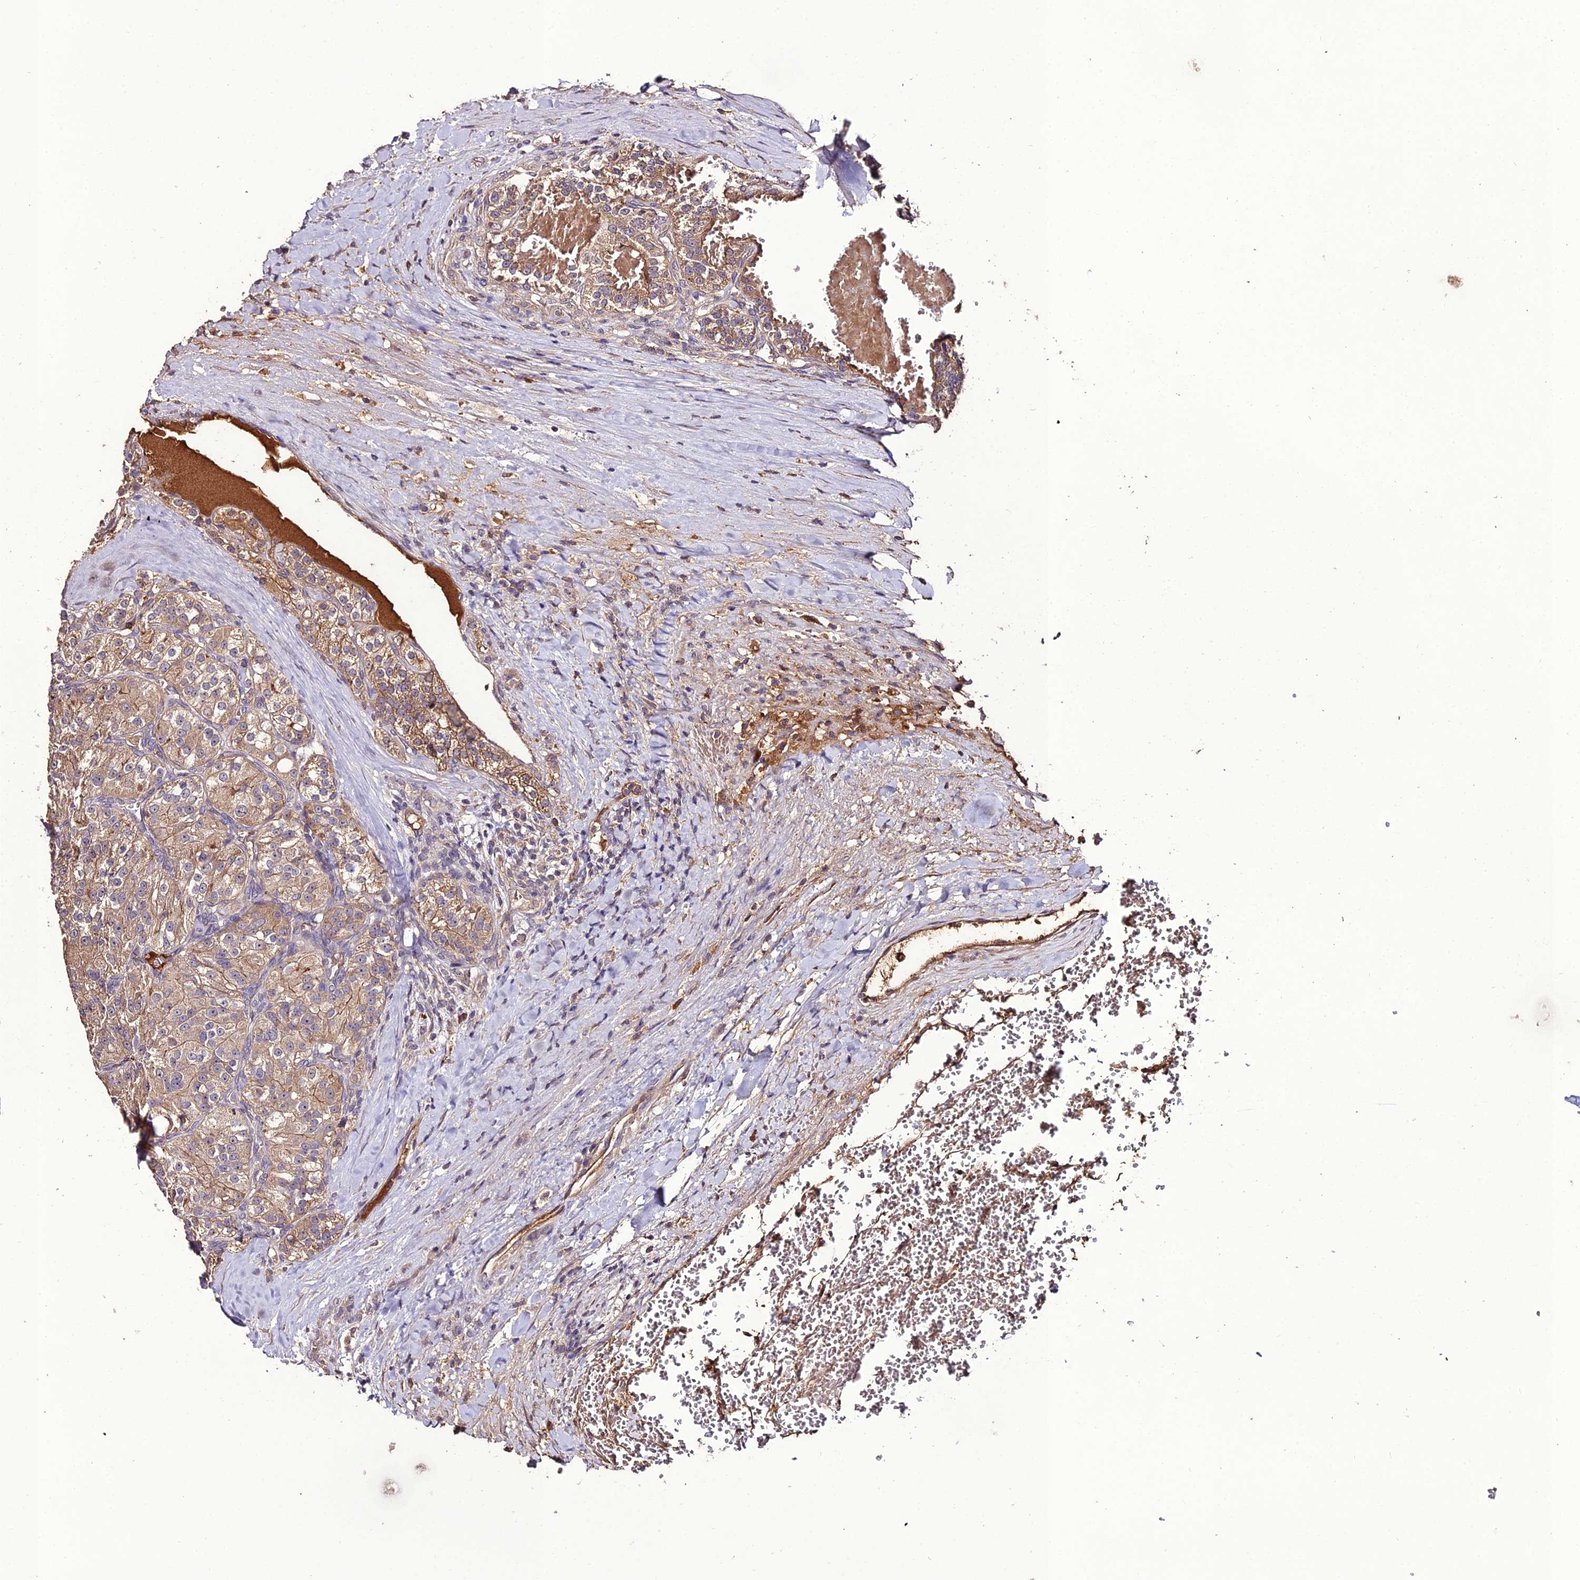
{"staining": {"intensity": "moderate", "quantity": ">75%", "location": "cytoplasmic/membranous"}, "tissue": "renal cancer", "cell_type": "Tumor cells", "image_type": "cancer", "snomed": [{"axis": "morphology", "description": "Adenocarcinoma, NOS"}, {"axis": "topography", "description": "Kidney"}], "caption": "Human renal adenocarcinoma stained with a protein marker reveals moderate staining in tumor cells.", "gene": "KCTD16", "patient": {"sex": "female", "age": 63}}